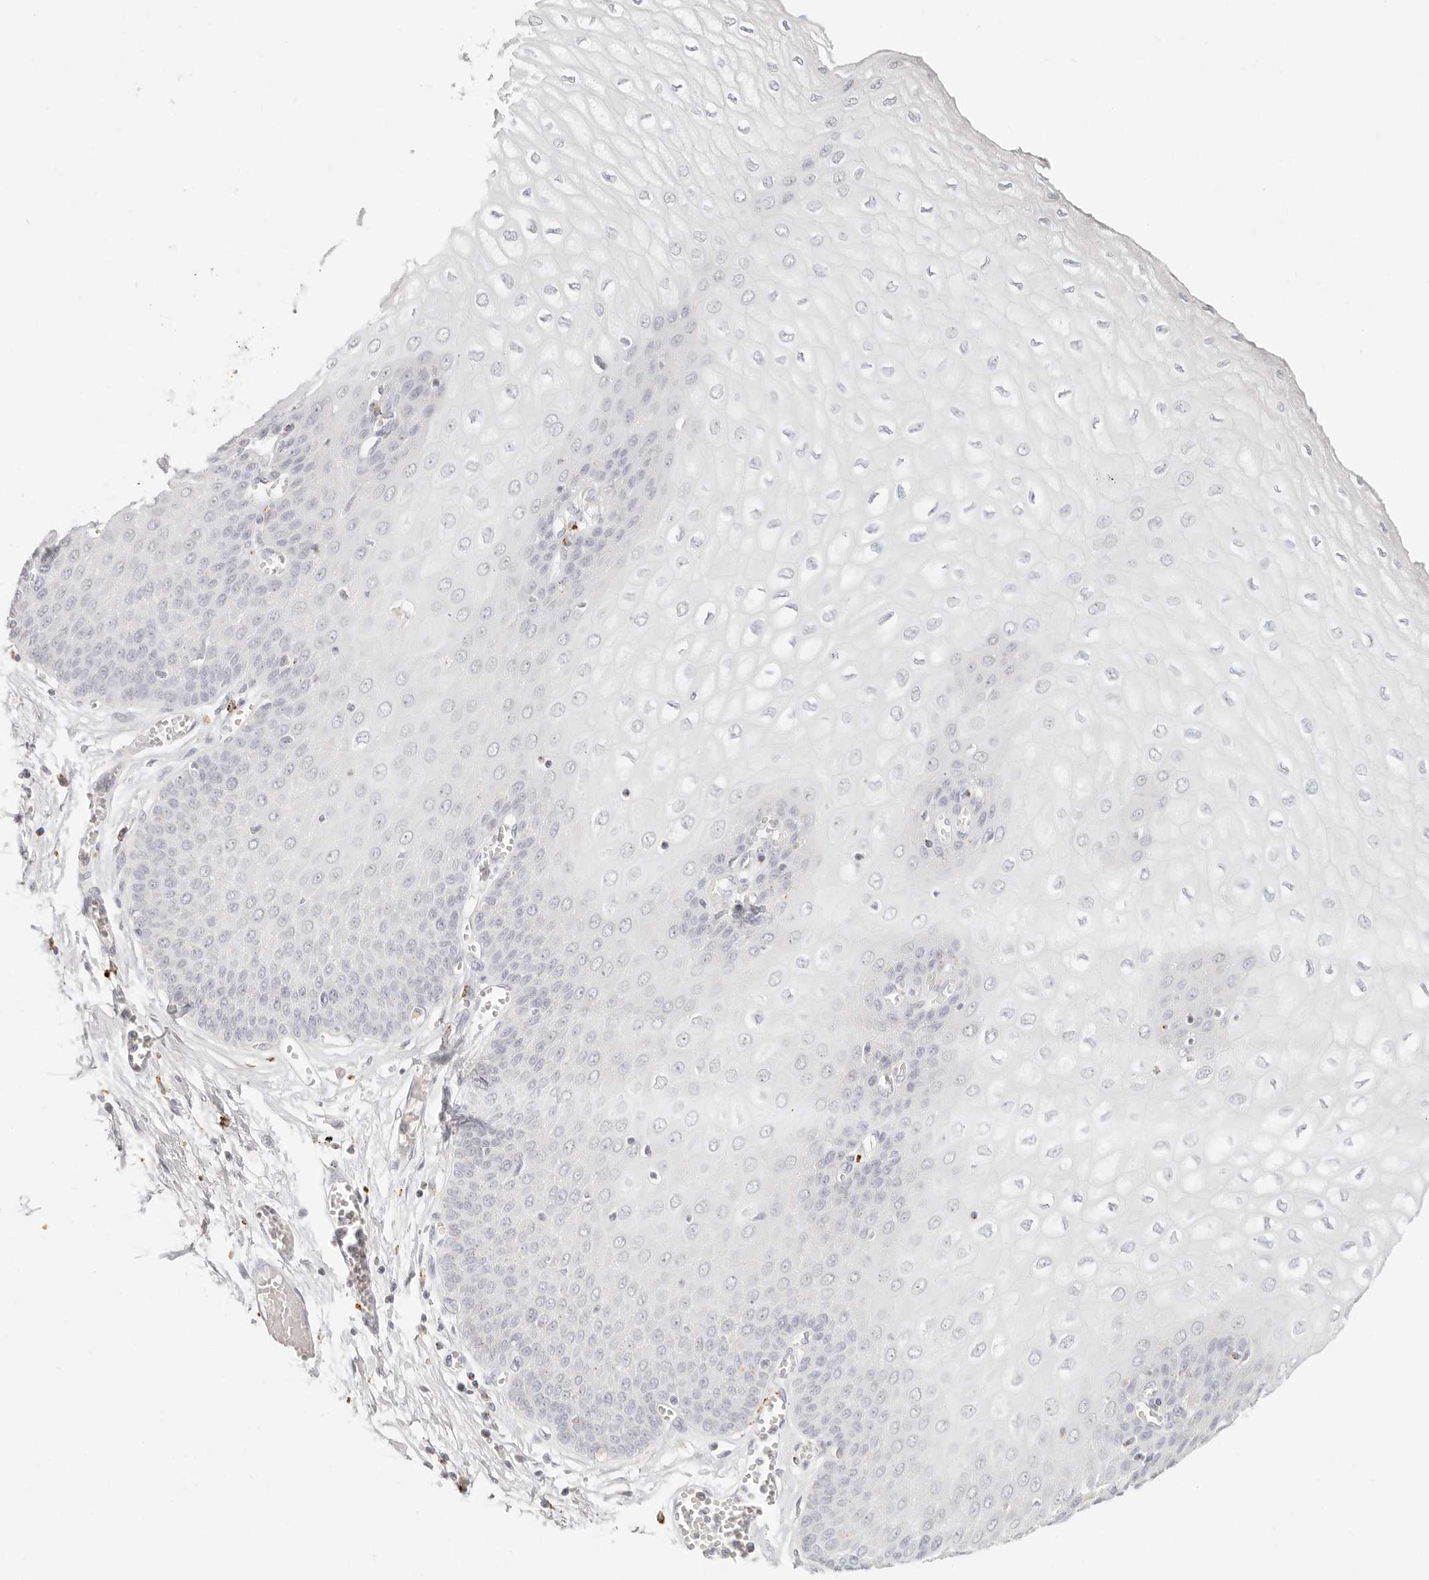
{"staining": {"intensity": "negative", "quantity": "none", "location": "none"}, "tissue": "esophagus", "cell_type": "Squamous epithelial cells", "image_type": "normal", "snomed": [{"axis": "morphology", "description": "Normal tissue, NOS"}, {"axis": "topography", "description": "Esophagus"}], "caption": "Human esophagus stained for a protein using IHC displays no staining in squamous epithelial cells.", "gene": "RNASET2", "patient": {"sex": "male", "age": 60}}